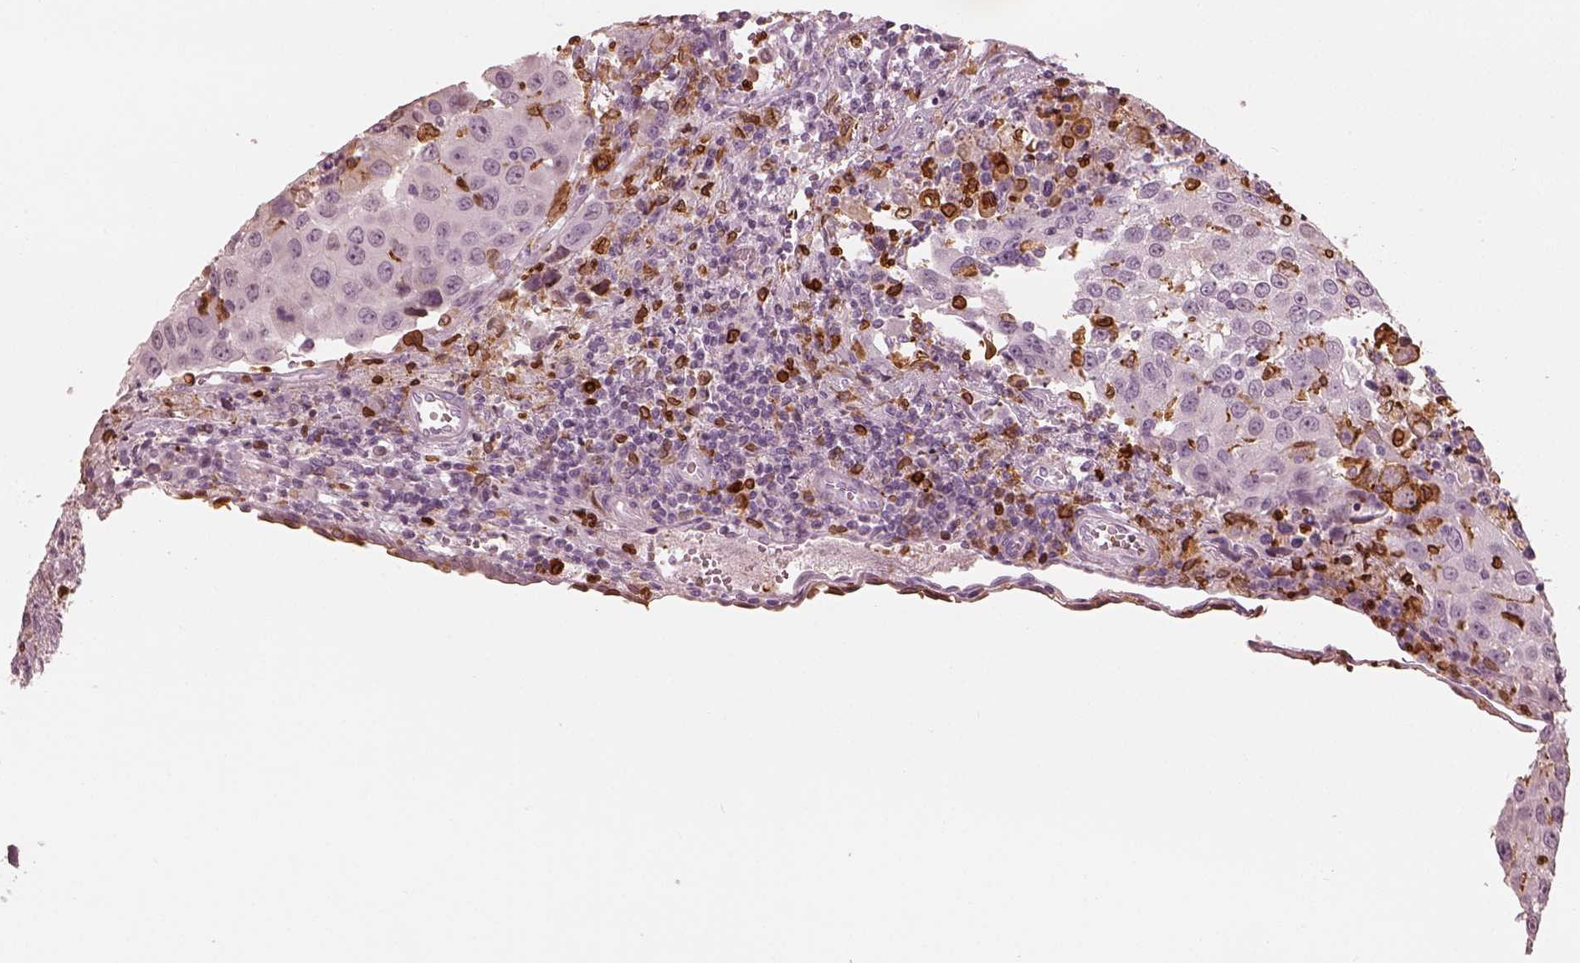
{"staining": {"intensity": "negative", "quantity": "none", "location": "none"}, "tissue": "urothelial cancer", "cell_type": "Tumor cells", "image_type": "cancer", "snomed": [{"axis": "morphology", "description": "Urothelial carcinoma, High grade"}, {"axis": "topography", "description": "Urinary bladder"}], "caption": "An IHC micrograph of urothelial cancer is shown. There is no staining in tumor cells of urothelial cancer.", "gene": "ALOX5", "patient": {"sex": "female", "age": 85}}